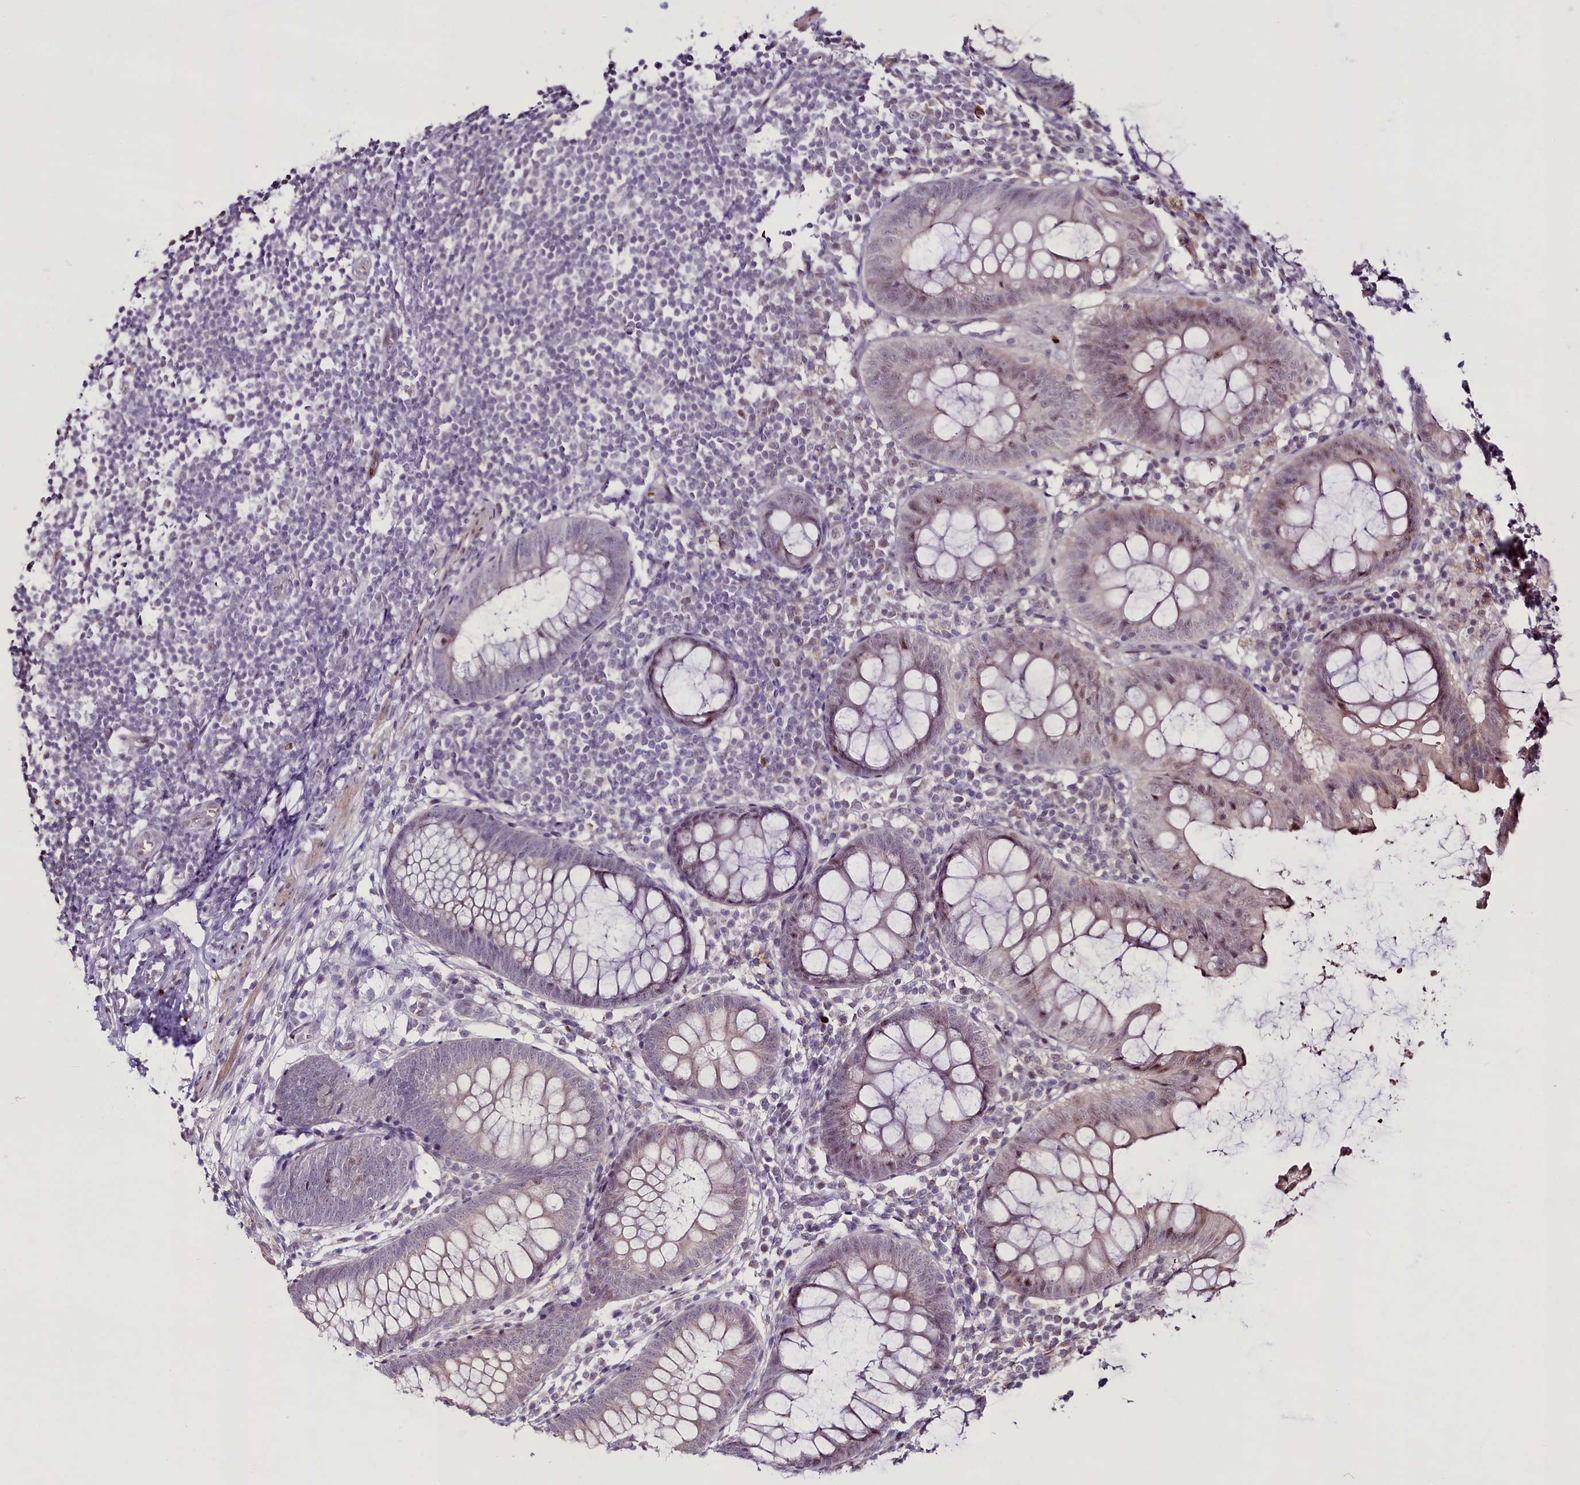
{"staining": {"intensity": "weak", "quantity": "<25%", "location": "nuclear"}, "tissue": "appendix", "cell_type": "Glandular cells", "image_type": "normal", "snomed": [{"axis": "morphology", "description": "Normal tissue, NOS"}, {"axis": "topography", "description": "Appendix"}], "caption": "Immunohistochemistry of normal appendix reveals no staining in glandular cells.", "gene": "SUSD3", "patient": {"sex": "female", "age": 51}}